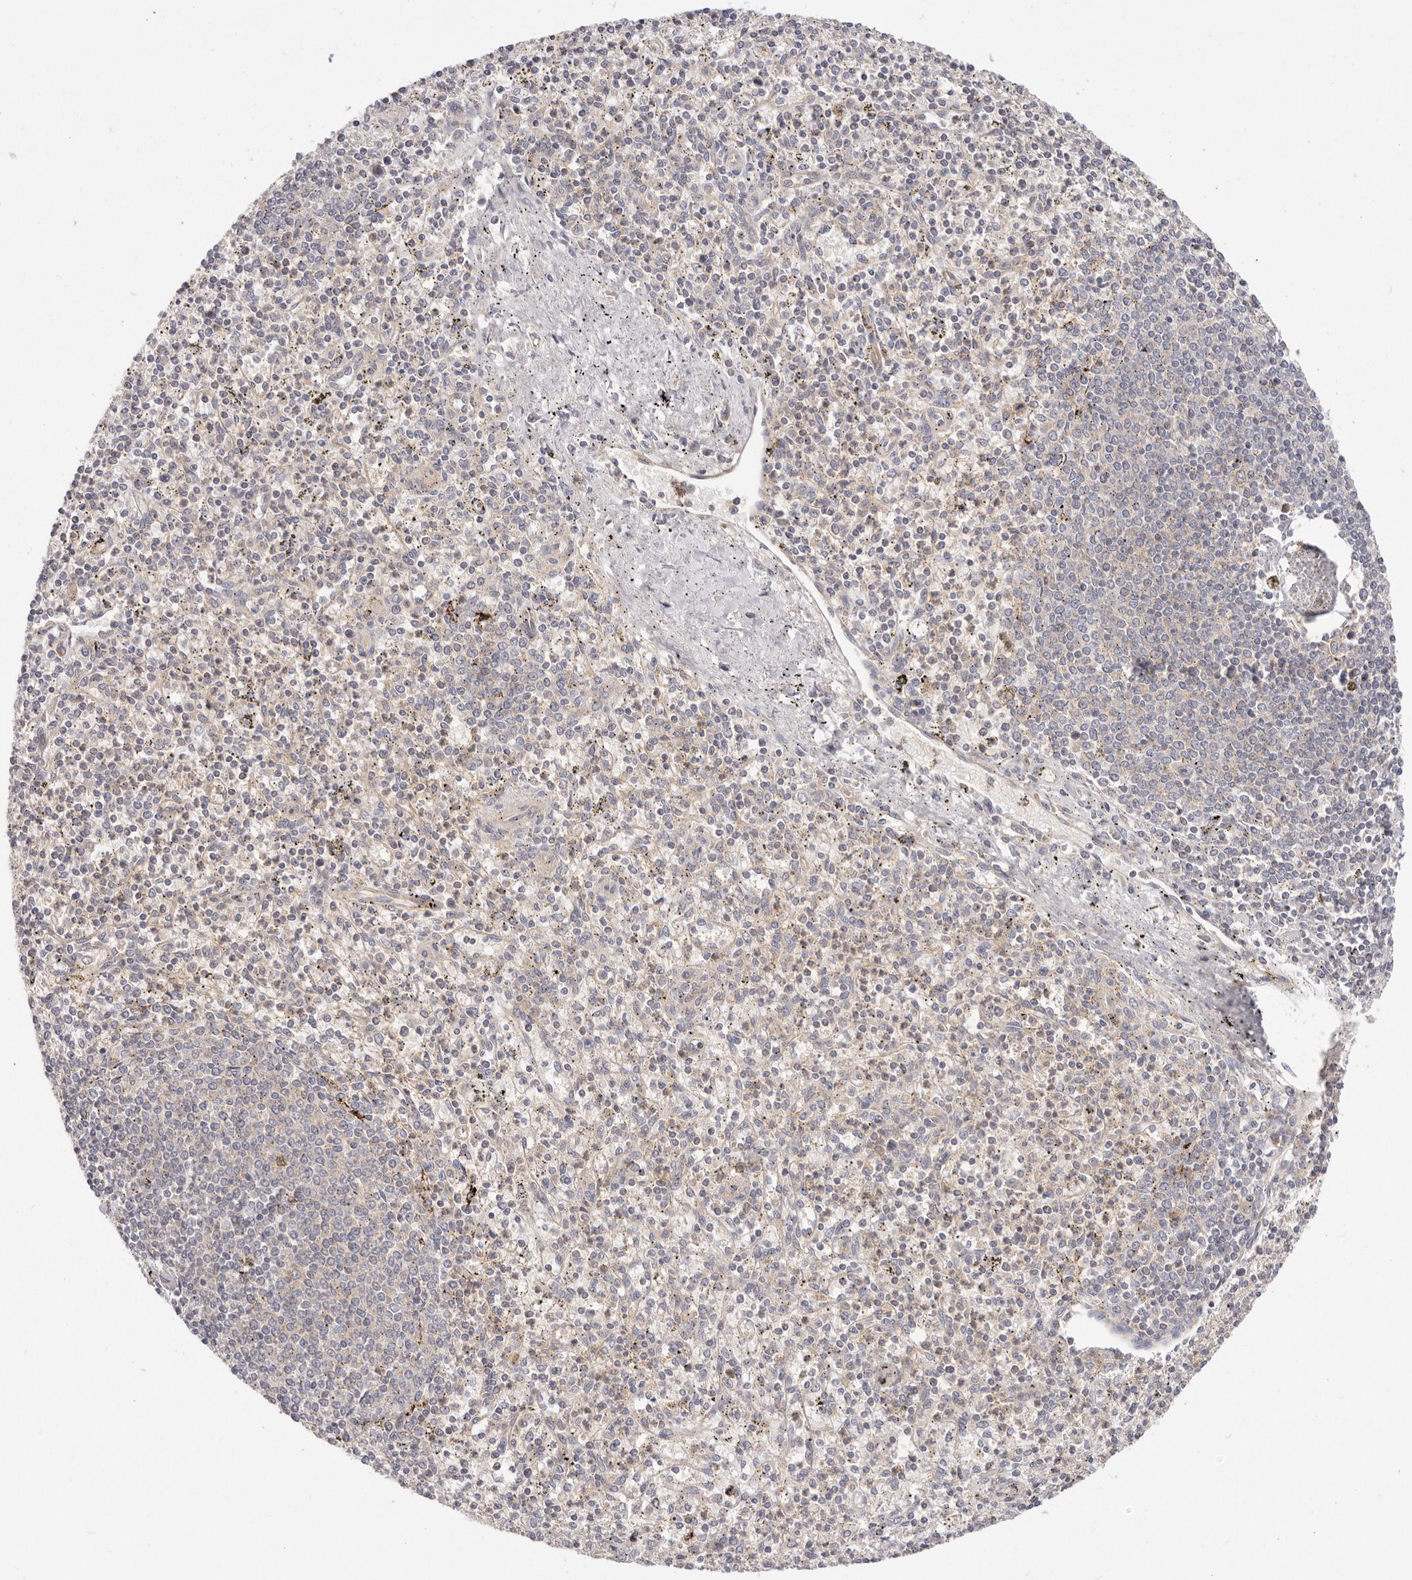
{"staining": {"intensity": "negative", "quantity": "none", "location": "none"}, "tissue": "spleen", "cell_type": "Cells in red pulp", "image_type": "normal", "snomed": [{"axis": "morphology", "description": "Normal tissue, NOS"}, {"axis": "topography", "description": "Spleen"}], "caption": "This micrograph is of normal spleen stained with immunohistochemistry to label a protein in brown with the nuclei are counter-stained blue. There is no expression in cells in red pulp.", "gene": "KCMF1", "patient": {"sex": "male", "age": 72}}